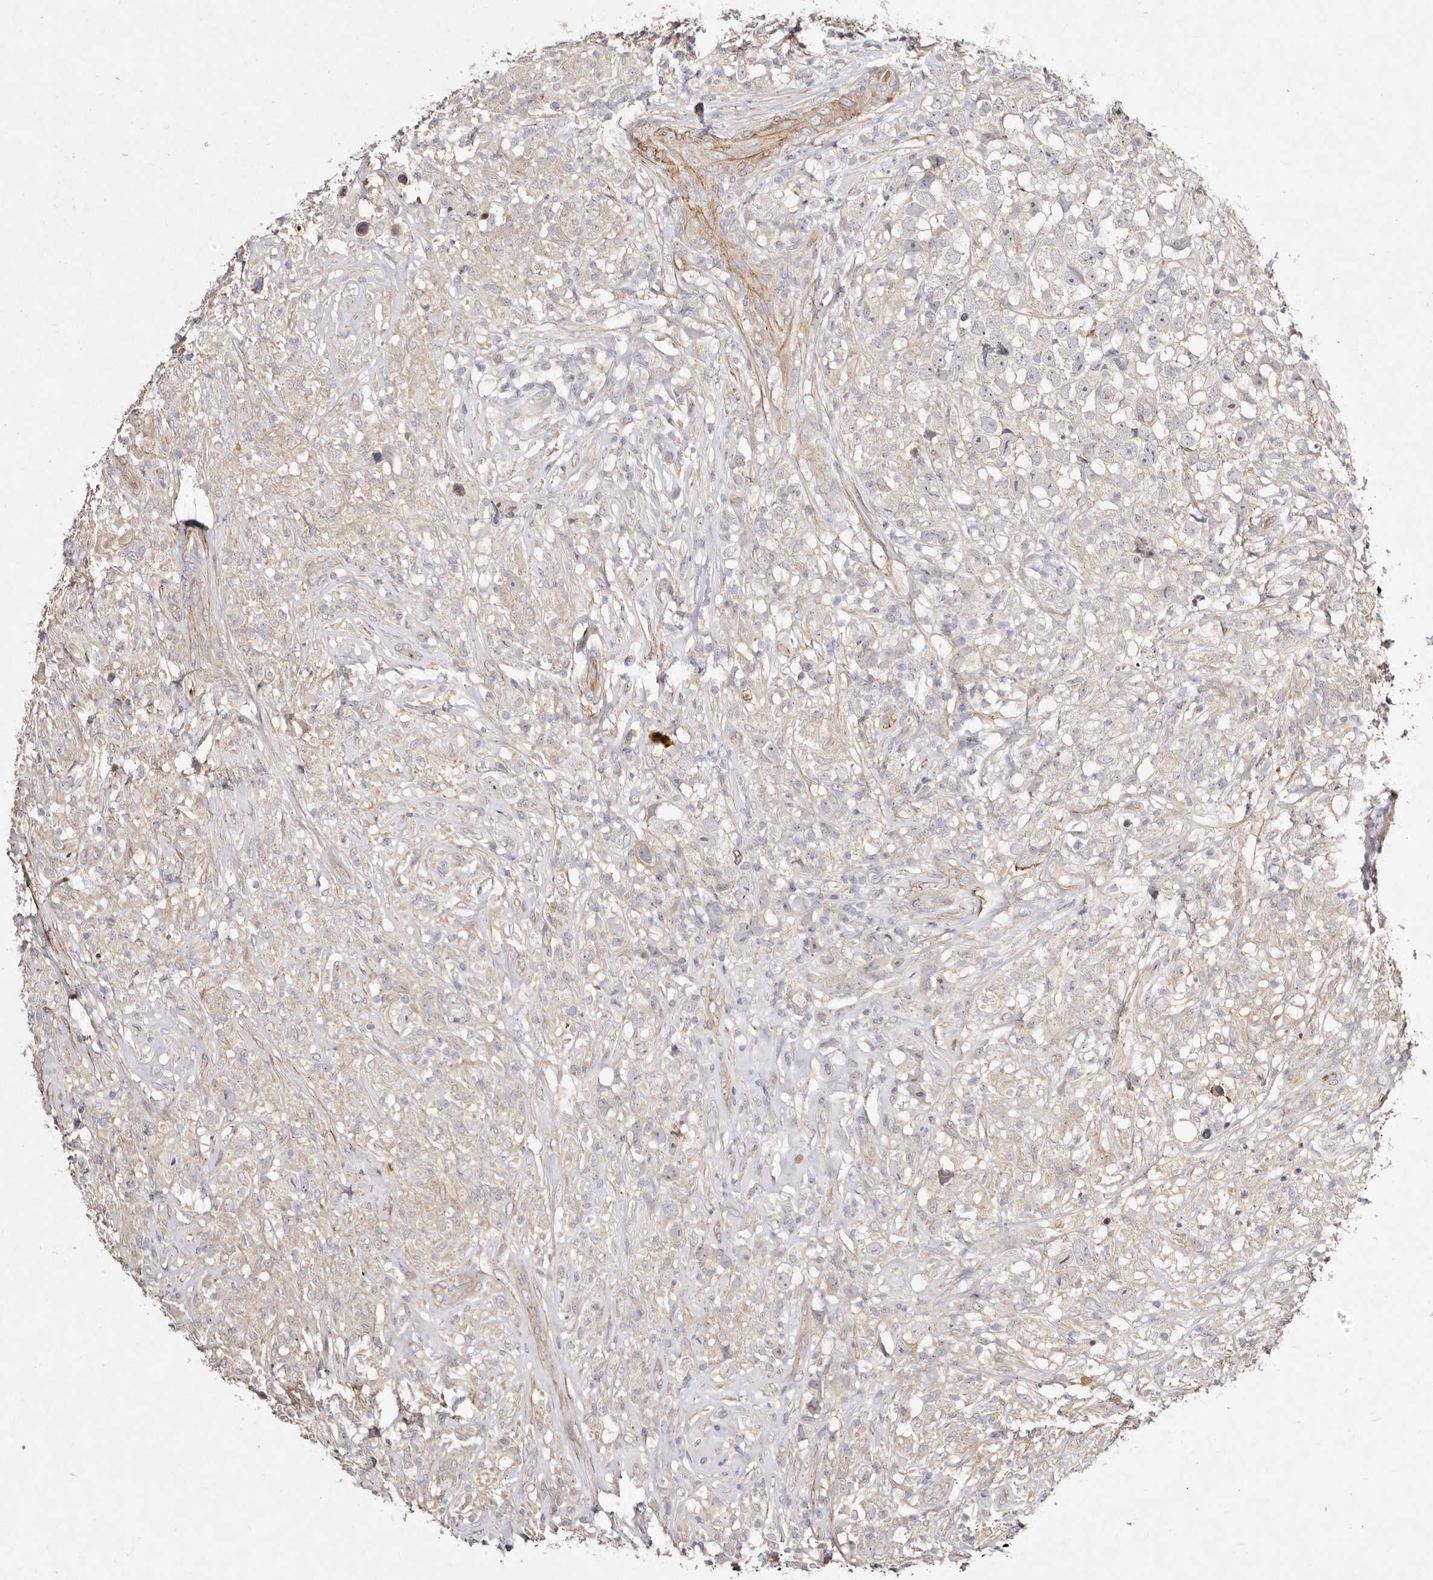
{"staining": {"intensity": "negative", "quantity": "none", "location": "none"}, "tissue": "testis cancer", "cell_type": "Tumor cells", "image_type": "cancer", "snomed": [{"axis": "morphology", "description": "Seminoma, NOS"}, {"axis": "topography", "description": "Testis"}], "caption": "The IHC image has no significant staining in tumor cells of testis cancer tissue.", "gene": "MTMR11", "patient": {"sex": "male", "age": 49}}